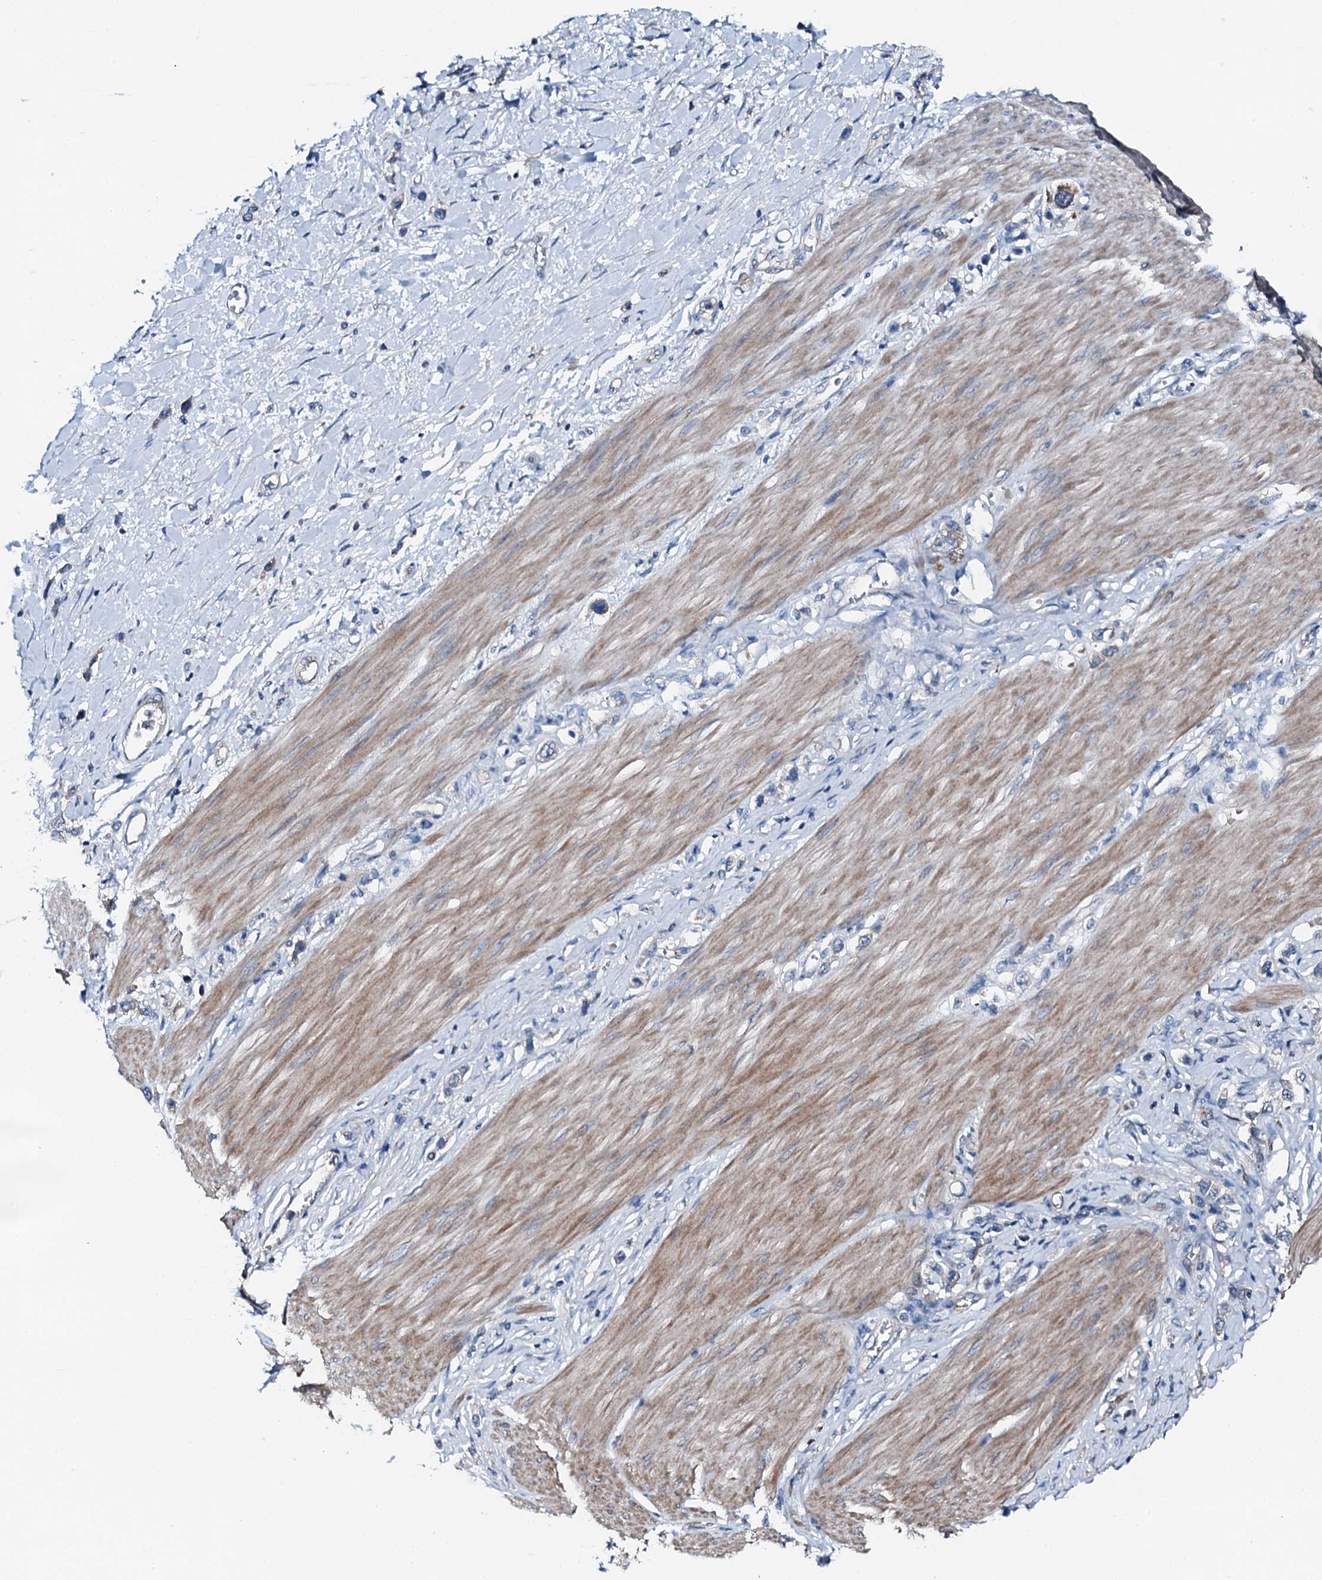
{"staining": {"intensity": "negative", "quantity": "none", "location": "none"}, "tissue": "stomach cancer", "cell_type": "Tumor cells", "image_type": "cancer", "snomed": [{"axis": "morphology", "description": "Normal tissue, NOS"}, {"axis": "morphology", "description": "Adenocarcinoma, NOS"}, {"axis": "topography", "description": "Stomach, upper"}, {"axis": "topography", "description": "Stomach"}], "caption": "A high-resolution image shows IHC staining of stomach cancer, which displays no significant staining in tumor cells.", "gene": "GFOD2", "patient": {"sex": "female", "age": 65}}